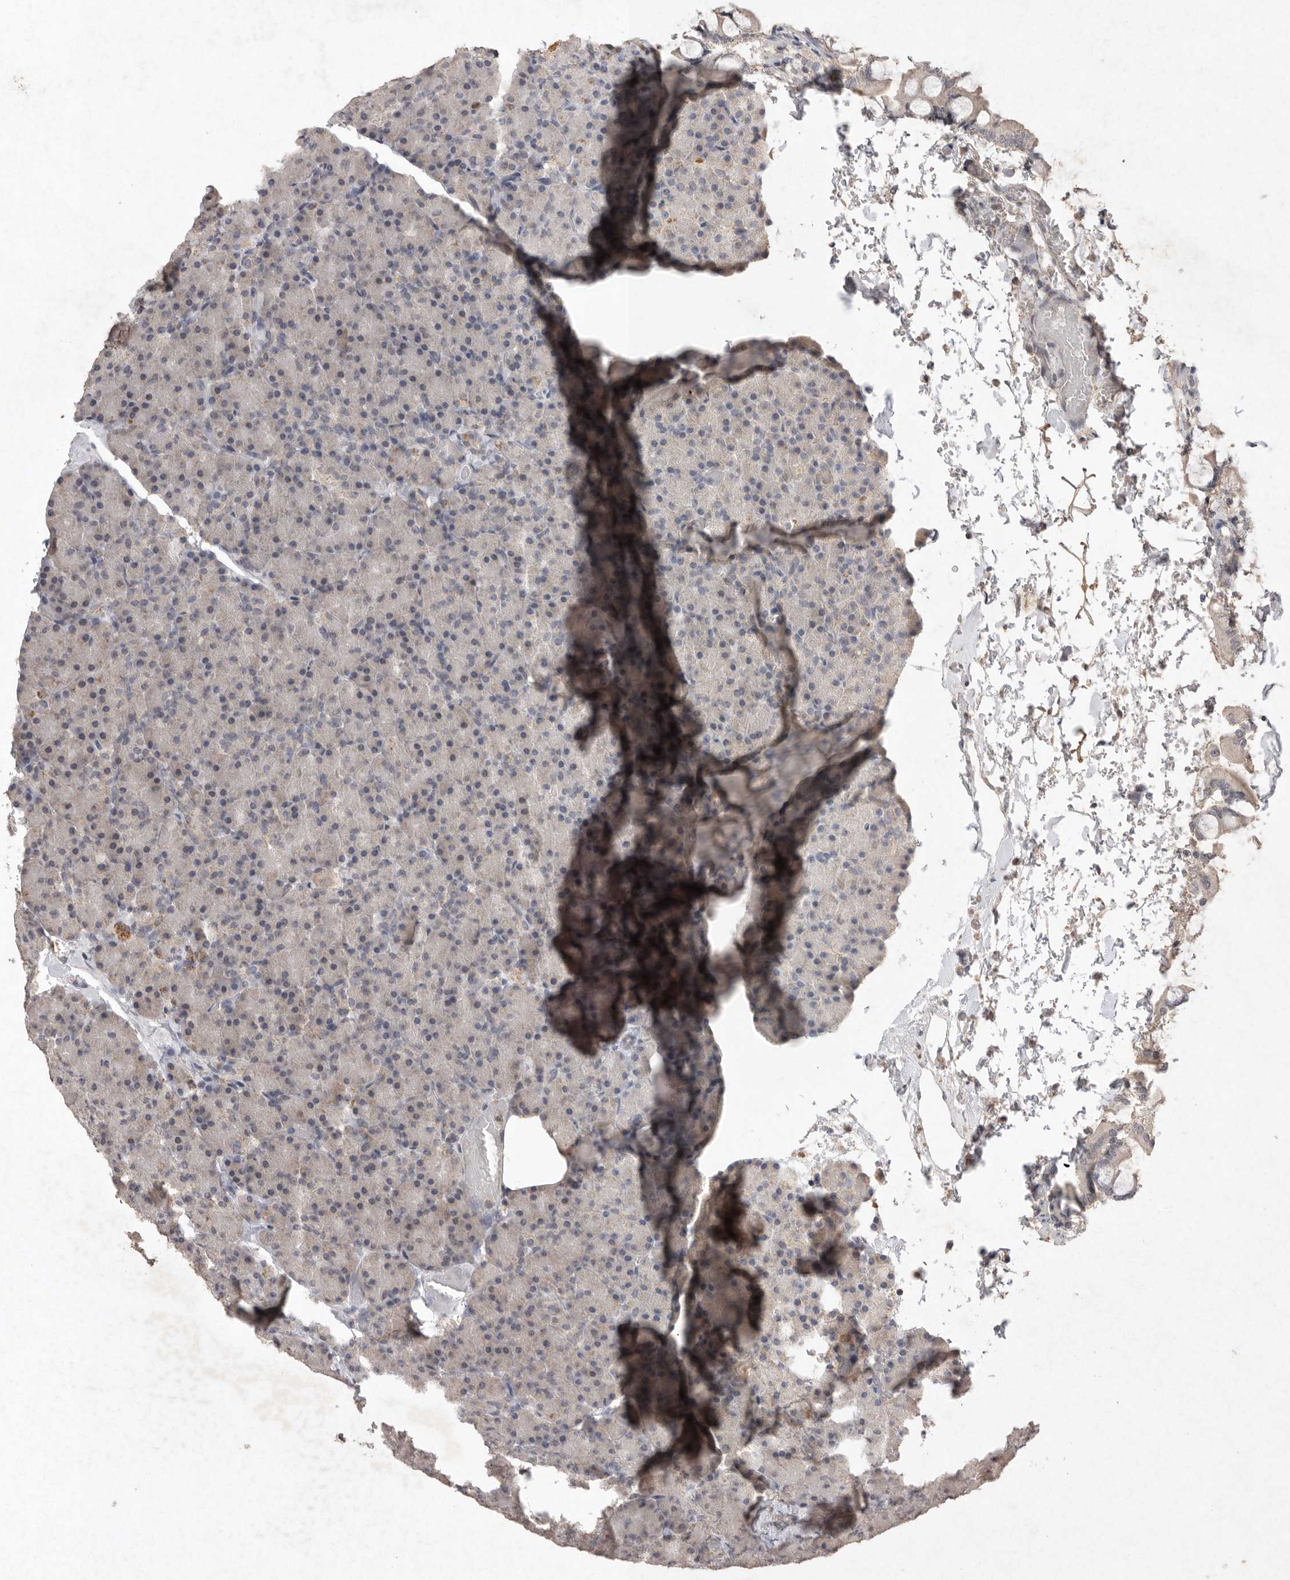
{"staining": {"intensity": "weak", "quantity": "<25%", "location": "cytoplasmic/membranous"}, "tissue": "pancreas", "cell_type": "Exocrine glandular cells", "image_type": "normal", "snomed": [{"axis": "morphology", "description": "Normal tissue, NOS"}, {"axis": "topography", "description": "Pancreas"}], "caption": "Exocrine glandular cells are negative for protein expression in unremarkable human pancreas. The staining is performed using DAB (3,3'-diaminobenzidine) brown chromogen with nuclei counter-stained in using hematoxylin.", "gene": "APLNR", "patient": {"sex": "female", "age": 43}}